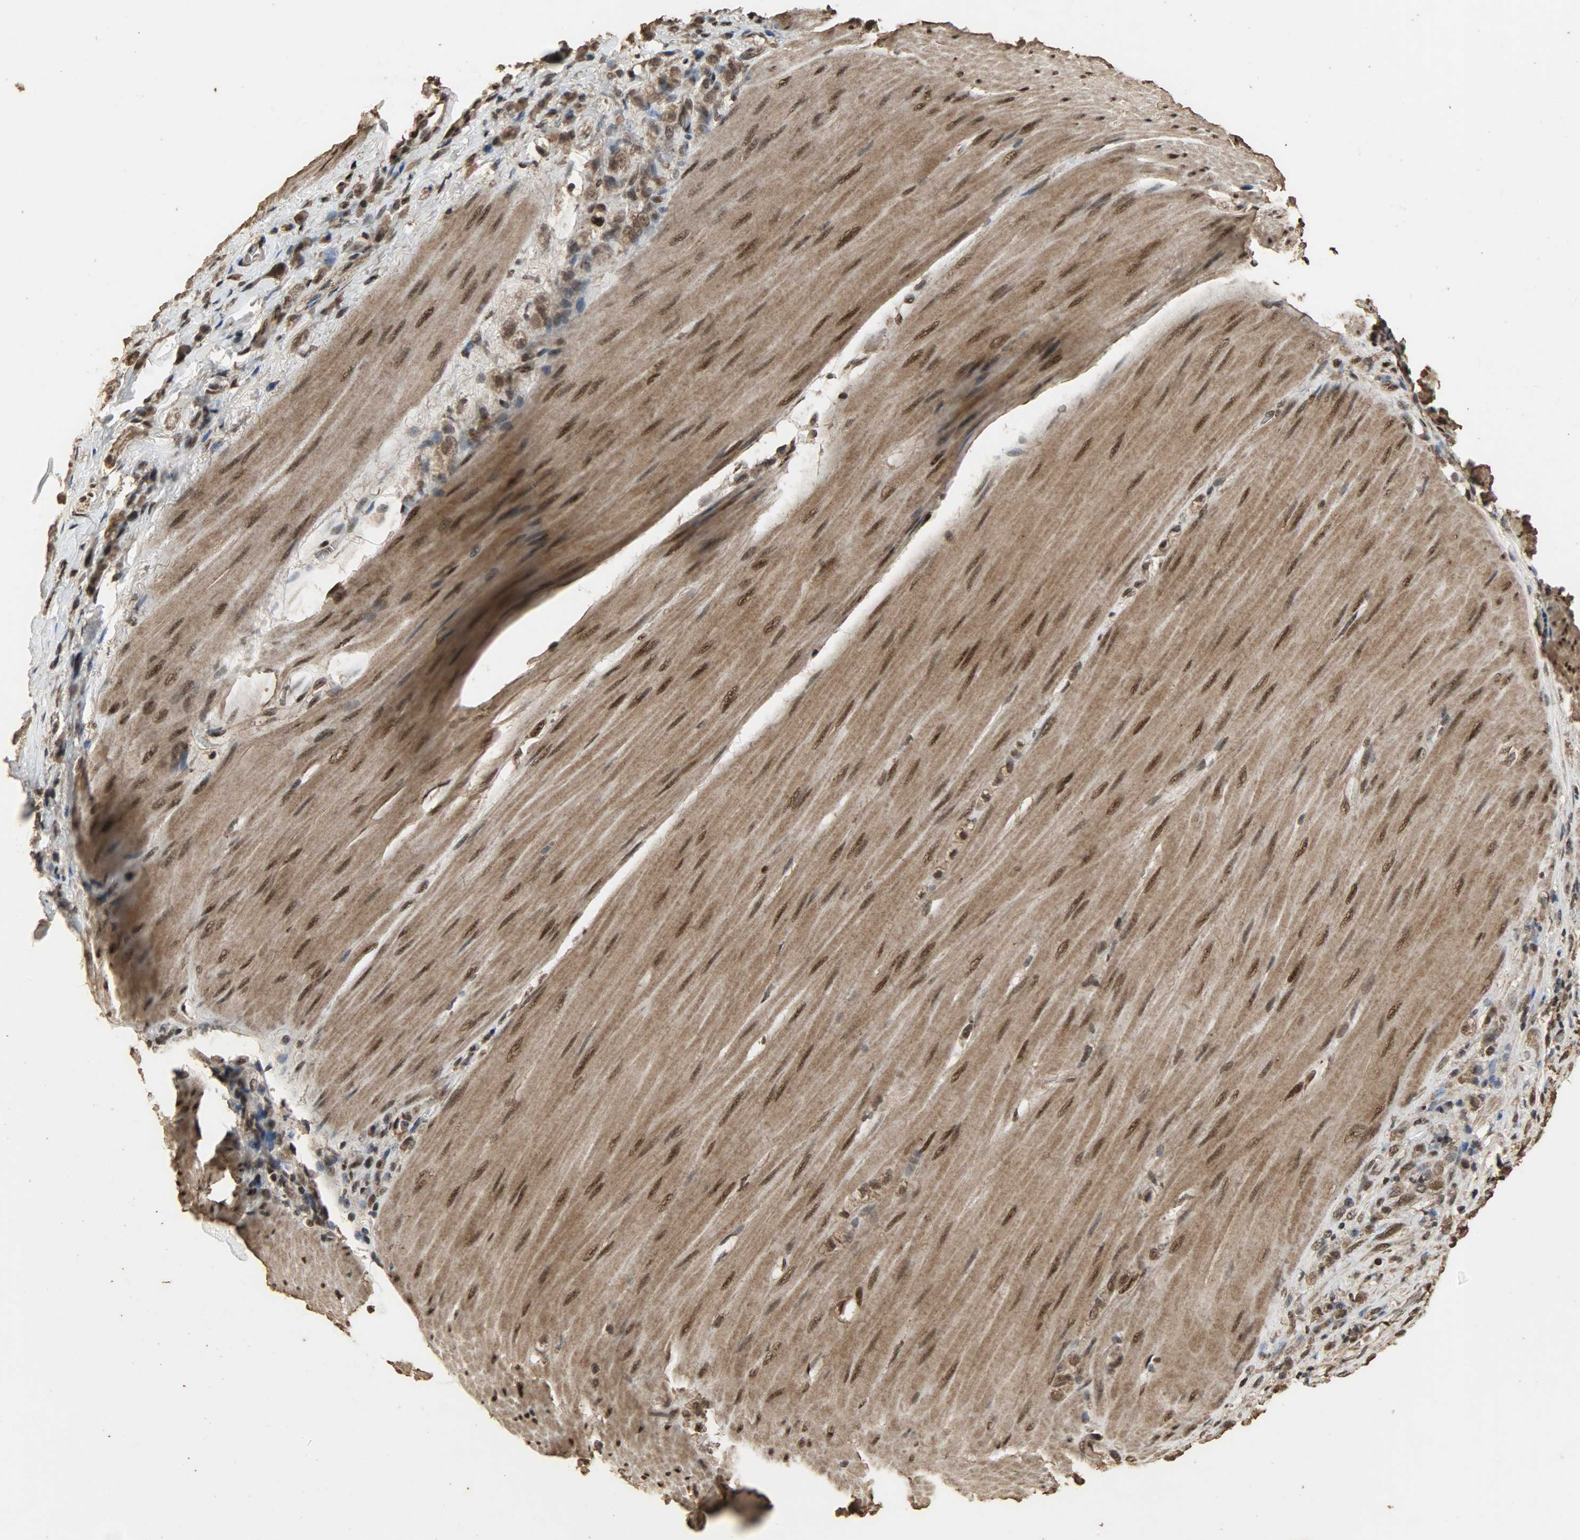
{"staining": {"intensity": "strong", "quantity": ">75%", "location": "cytoplasmic/membranous,nuclear"}, "tissue": "stomach cancer", "cell_type": "Tumor cells", "image_type": "cancer", "snomed": [{"axis": "morphology", "description": "Adenocarcinoma, NOS"}, {"axis": "topography", "description": "Stomach"}], "caption": "Immunohistochemical staining of adenocarcinoma (stomach) displays high levels of strong cytoplasmic/membranous and nuclear protein expression in about >75% of tumor cells. The protein of interest is shown in brown color, while the nuclei are stained blue.", "gene": "CCNT2", "patient": {"sex": "male", "age": 82}}